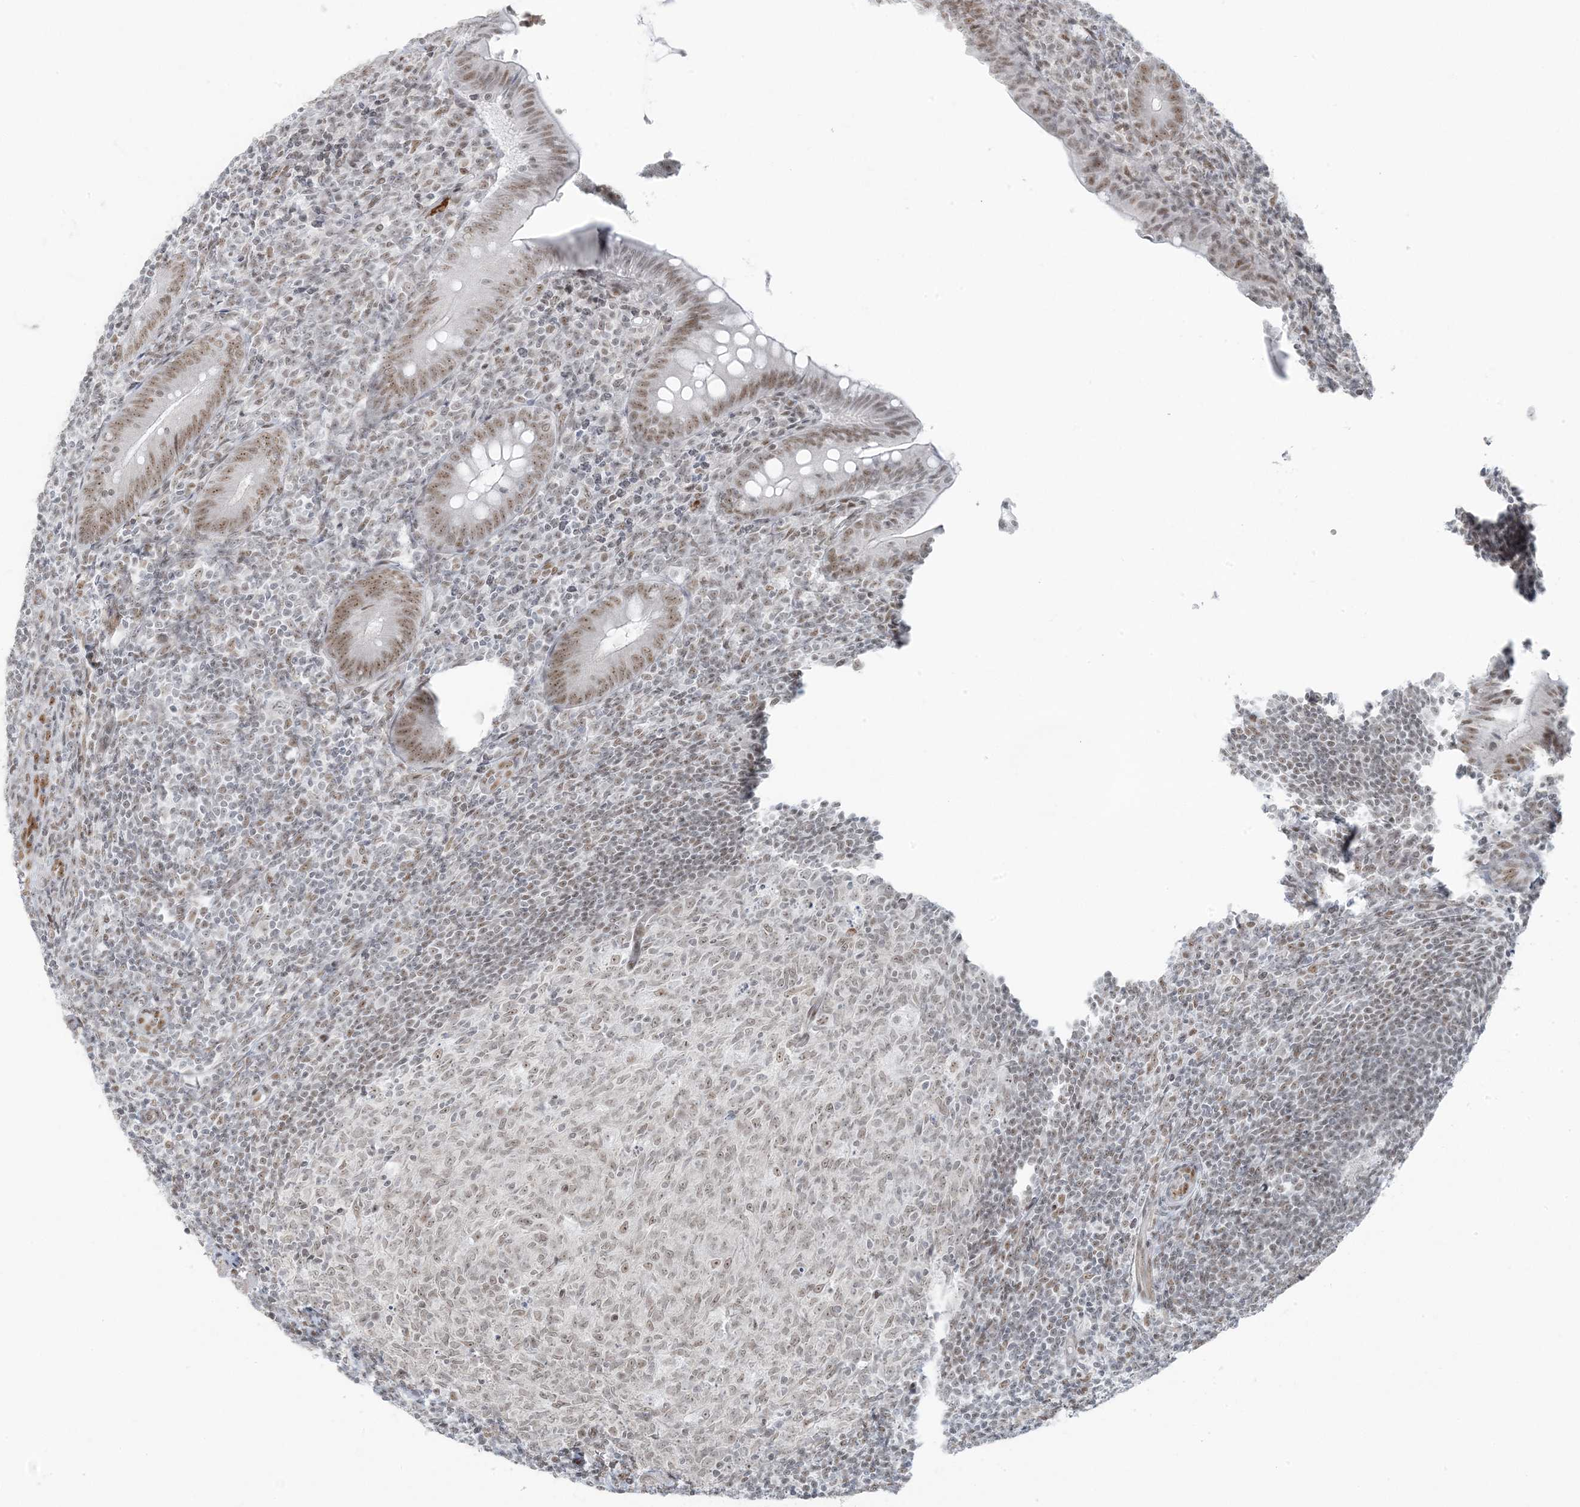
{"staining": {"intensity": "moderate", "quantity": ">75%", "location": "nuclear"}, "tissue": "appendix", "cell_type": "Glandular cells", "image_type": "normal", "snomed": [{"axis": "morphology", "description": "Normal tissue, NOS"}, {"axis": "topography", "description": "Appendix"}], "caption": "IHC (DAB (3,3'-diaminobenzidine)) staining of benign appendix displays moderate nuclear protein staining in about >75% of glandular cells.", "gene": "ZNF787", "patient": {"sex": "male", "age": 14}}